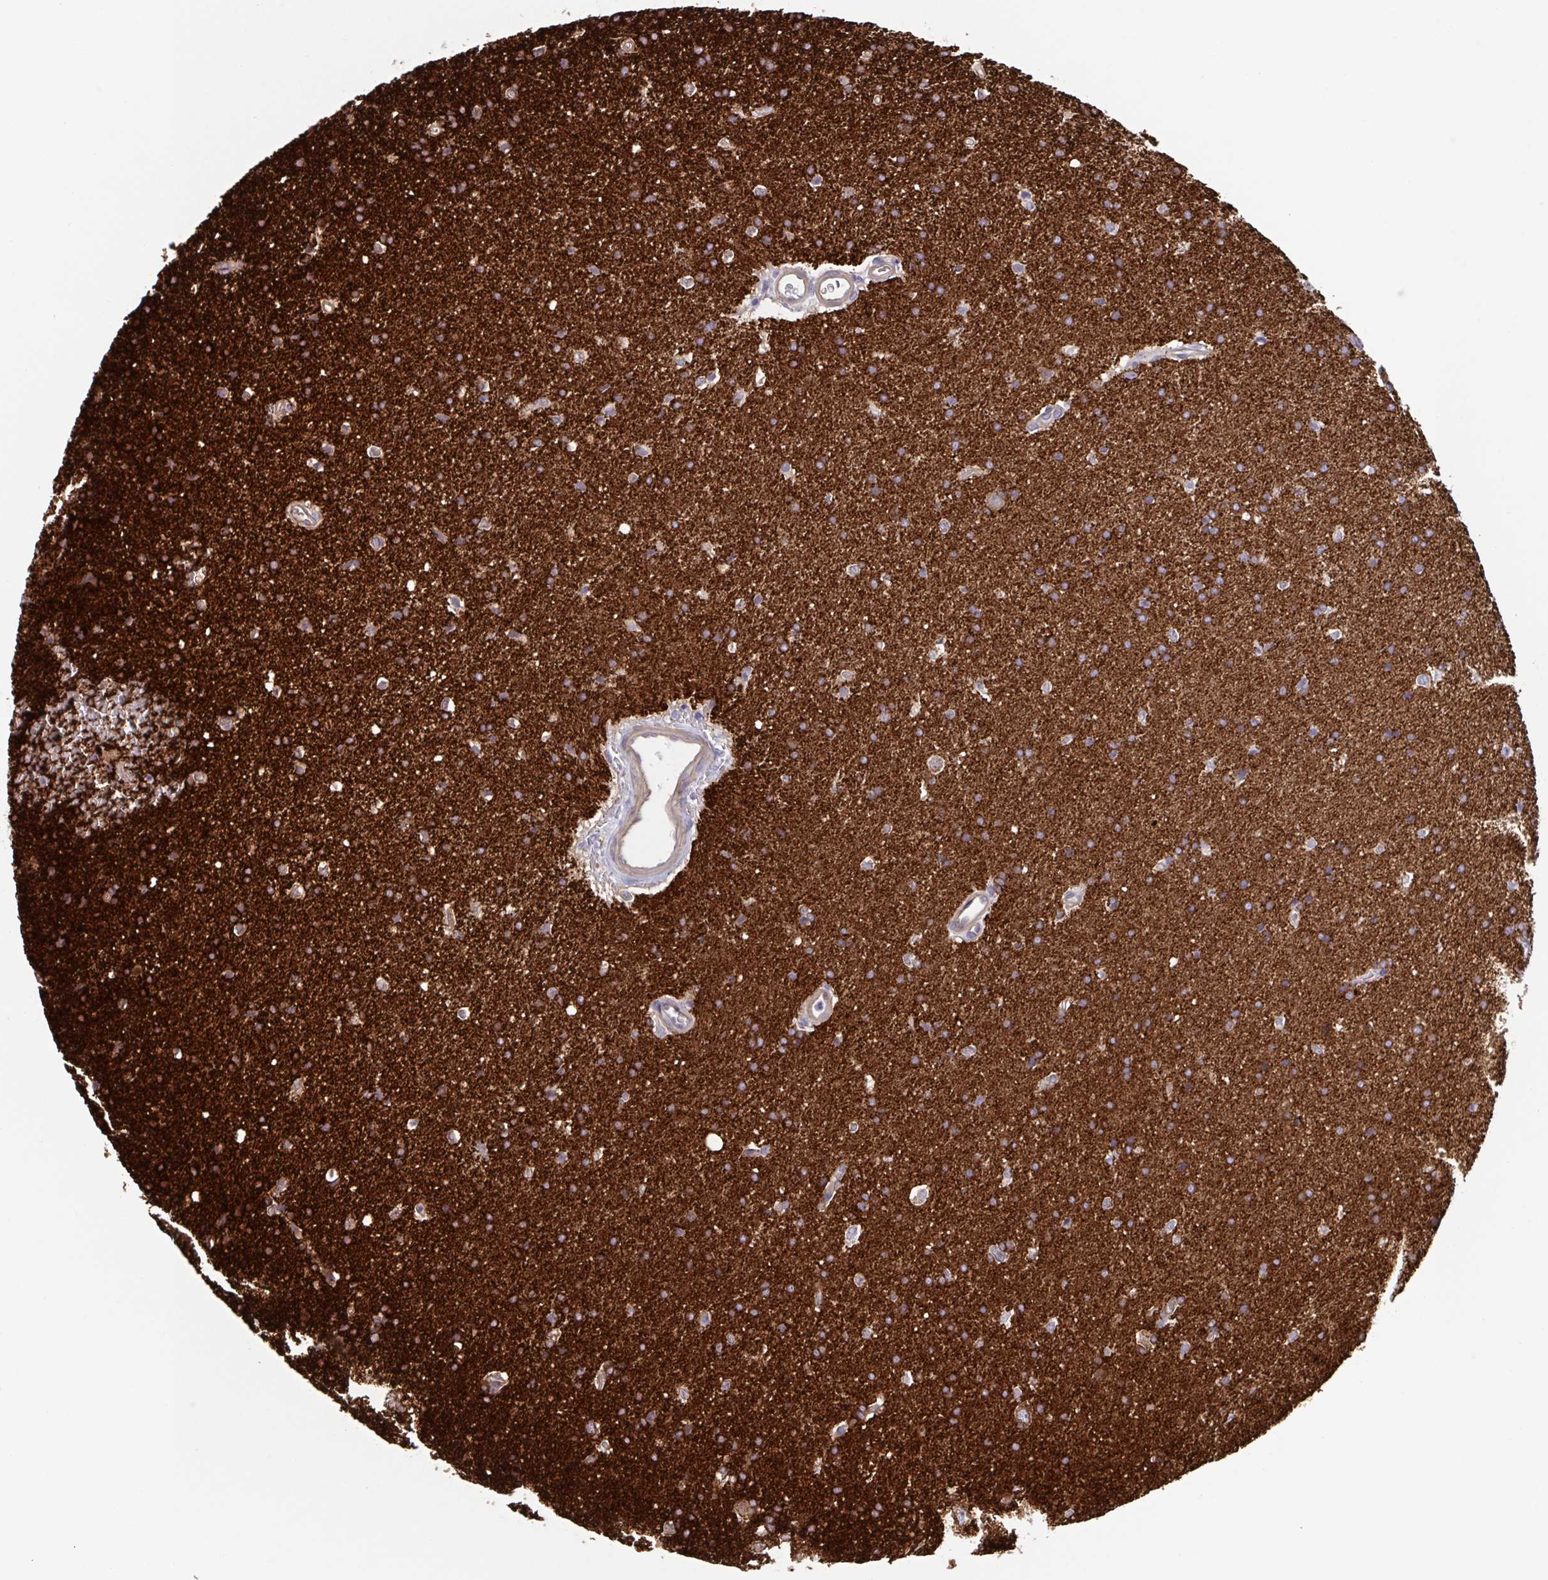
{"staining": {"intensity": "strong", "quantity": ">75%", "location": "cytoplasmic/membranous"}, "tissue": "glioma", "cell_type": "Tumor cells", "image_type": "cancer", "snomed": [{"axis": "morphology", "description": "Glioma, malignant, Low grade"}, {"axis": "topography", "description": "Brain"}], "caption": "A micrograph of human malignant low-grade glioma stained for a protein shows strong cytoplasmic/membranous brown staining in tumor cells.", "gene": "TNFSF10", "patient": {"sex": "female", "age": 34}}